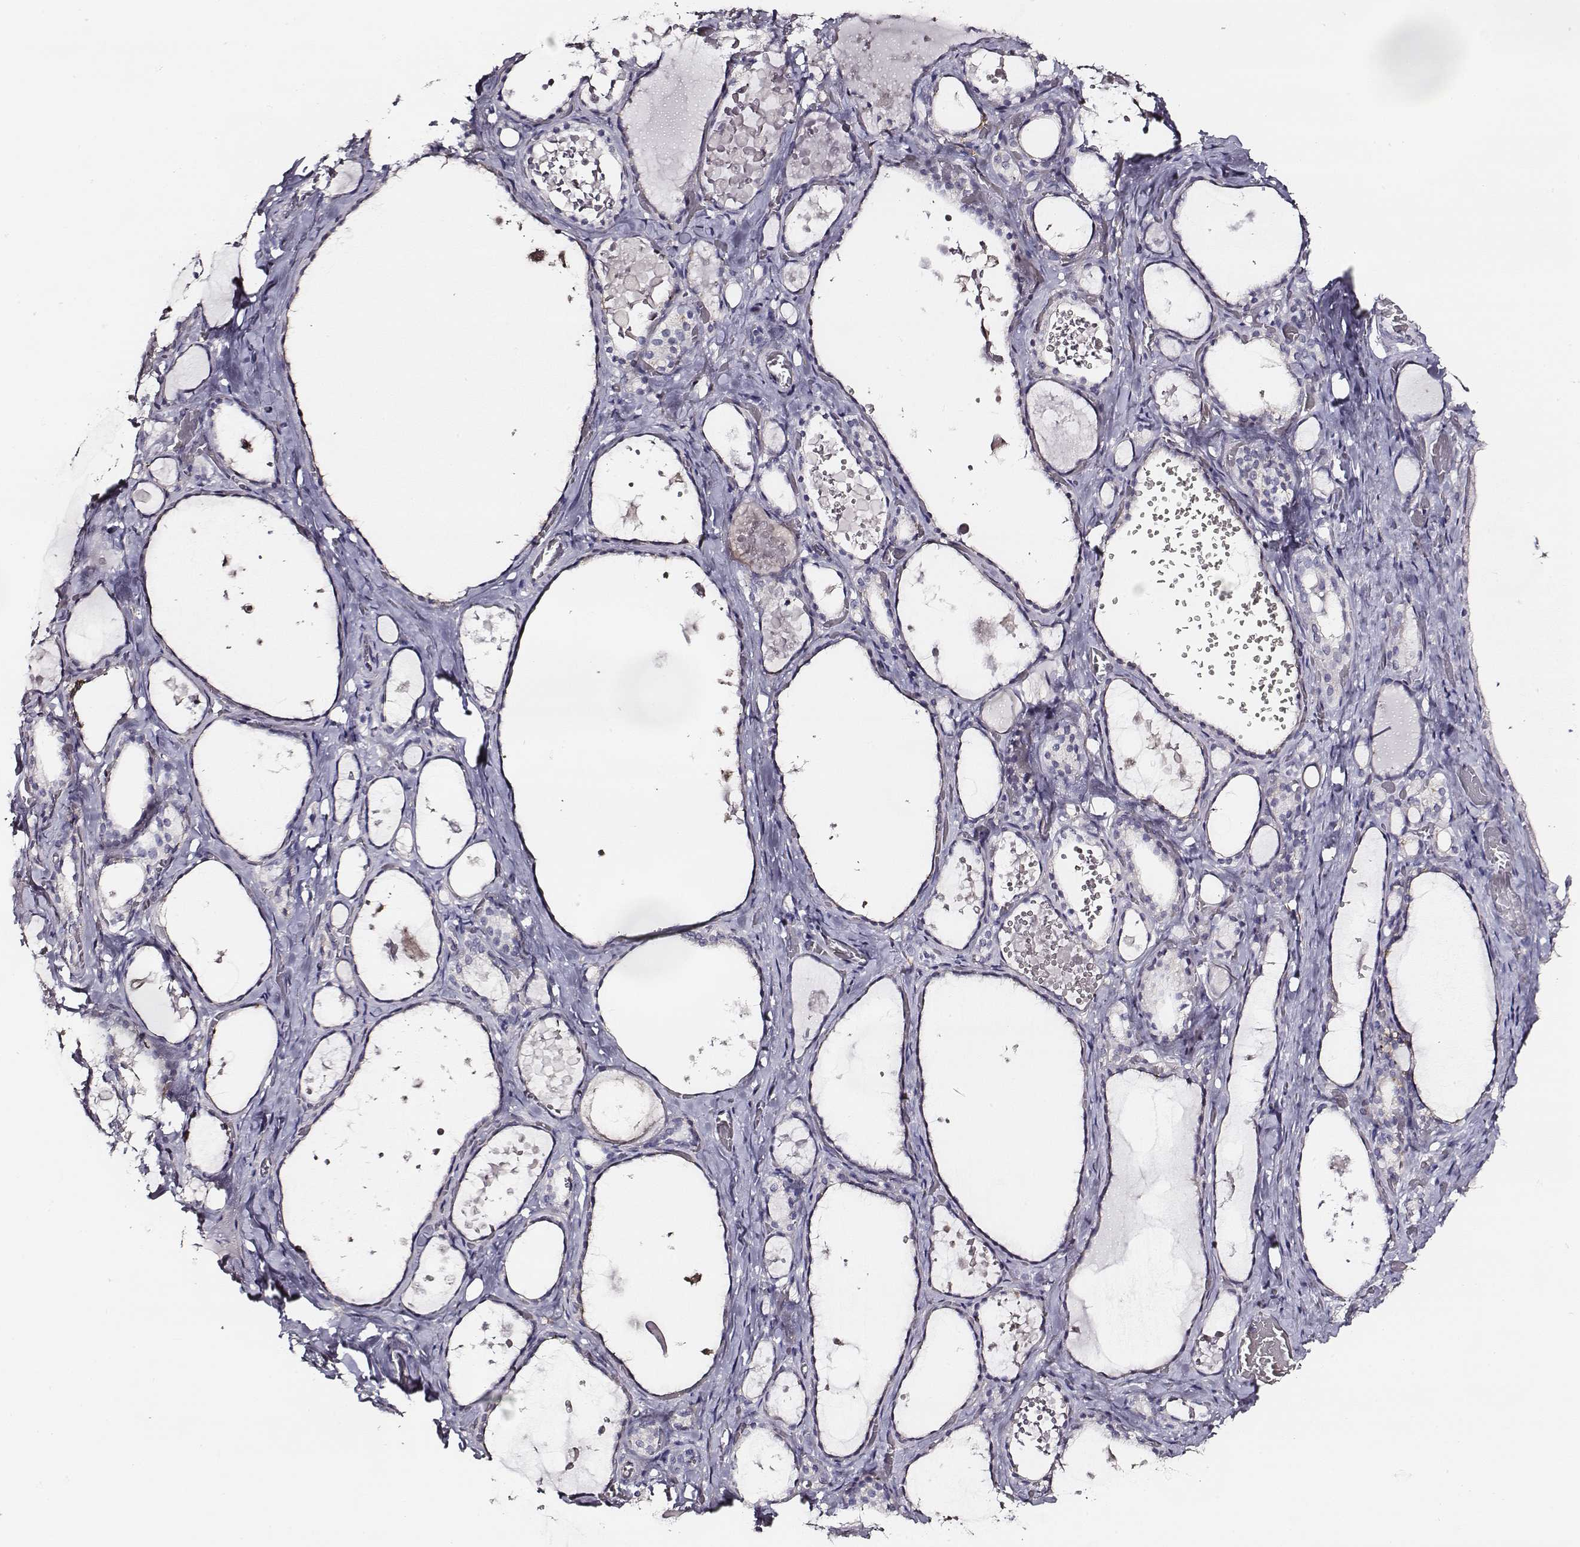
{"staining": {"intensity": "negative", "quantity": "none", "location": "none"}, "tissue": "thyroid gland", "cell_type": "Glandular cells", "image_type": "normal", "snomed": [{"axis": "morphology", "description": "Normal tissue, NOS"}, {"axis": "topography", "description": "Thyroid gland"}], "caption": "Thyroid gland stained for a protein using IHC displays no positivity glandular cells.", "gene": "AADAT", "patient": {"sex": "female", "age": 56}}